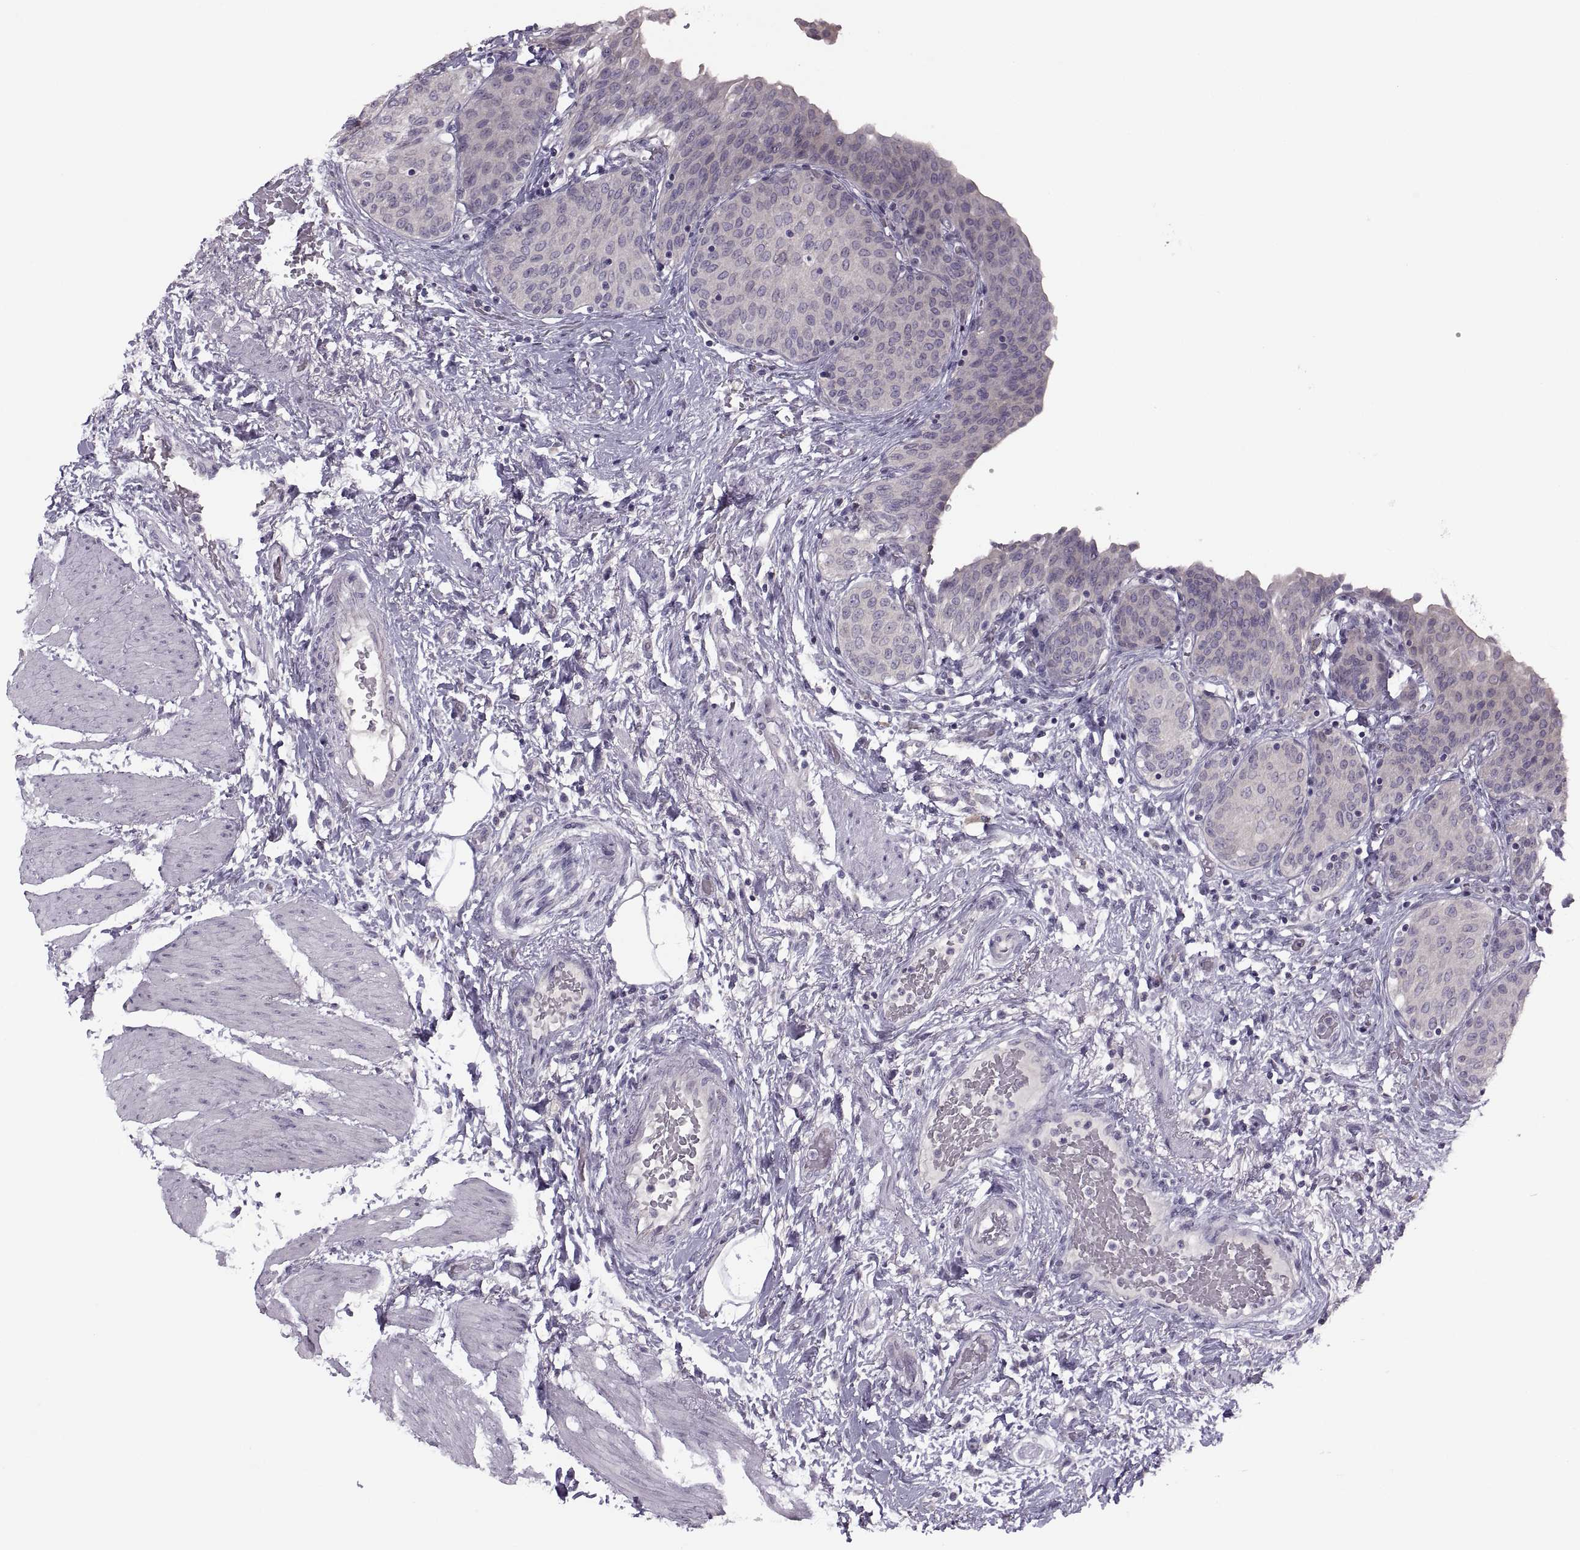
{"staining": {"intensity": "weak", "quantity": "25%-75%", "location": "cytoplasmic/membranous"}, "tissue": "urinary bladder", "cell_type": "Urothelial cells", "image_type": "normal", "snomed": [{"axis": "morphology", "description": "Normal tissue, NOS"}, {"axis": "morphology", "description": "Metaplasia, NOS"}, {"axis": "topography", "description": "Urinary bladder"}], "caption": "A brown stain shows weak cytoplasmic/membranous staining of a protein in urothelial cells of benign human urinary bladder.", "gene": "H2AP", "patient": {"sex": "male", "age": 68}}